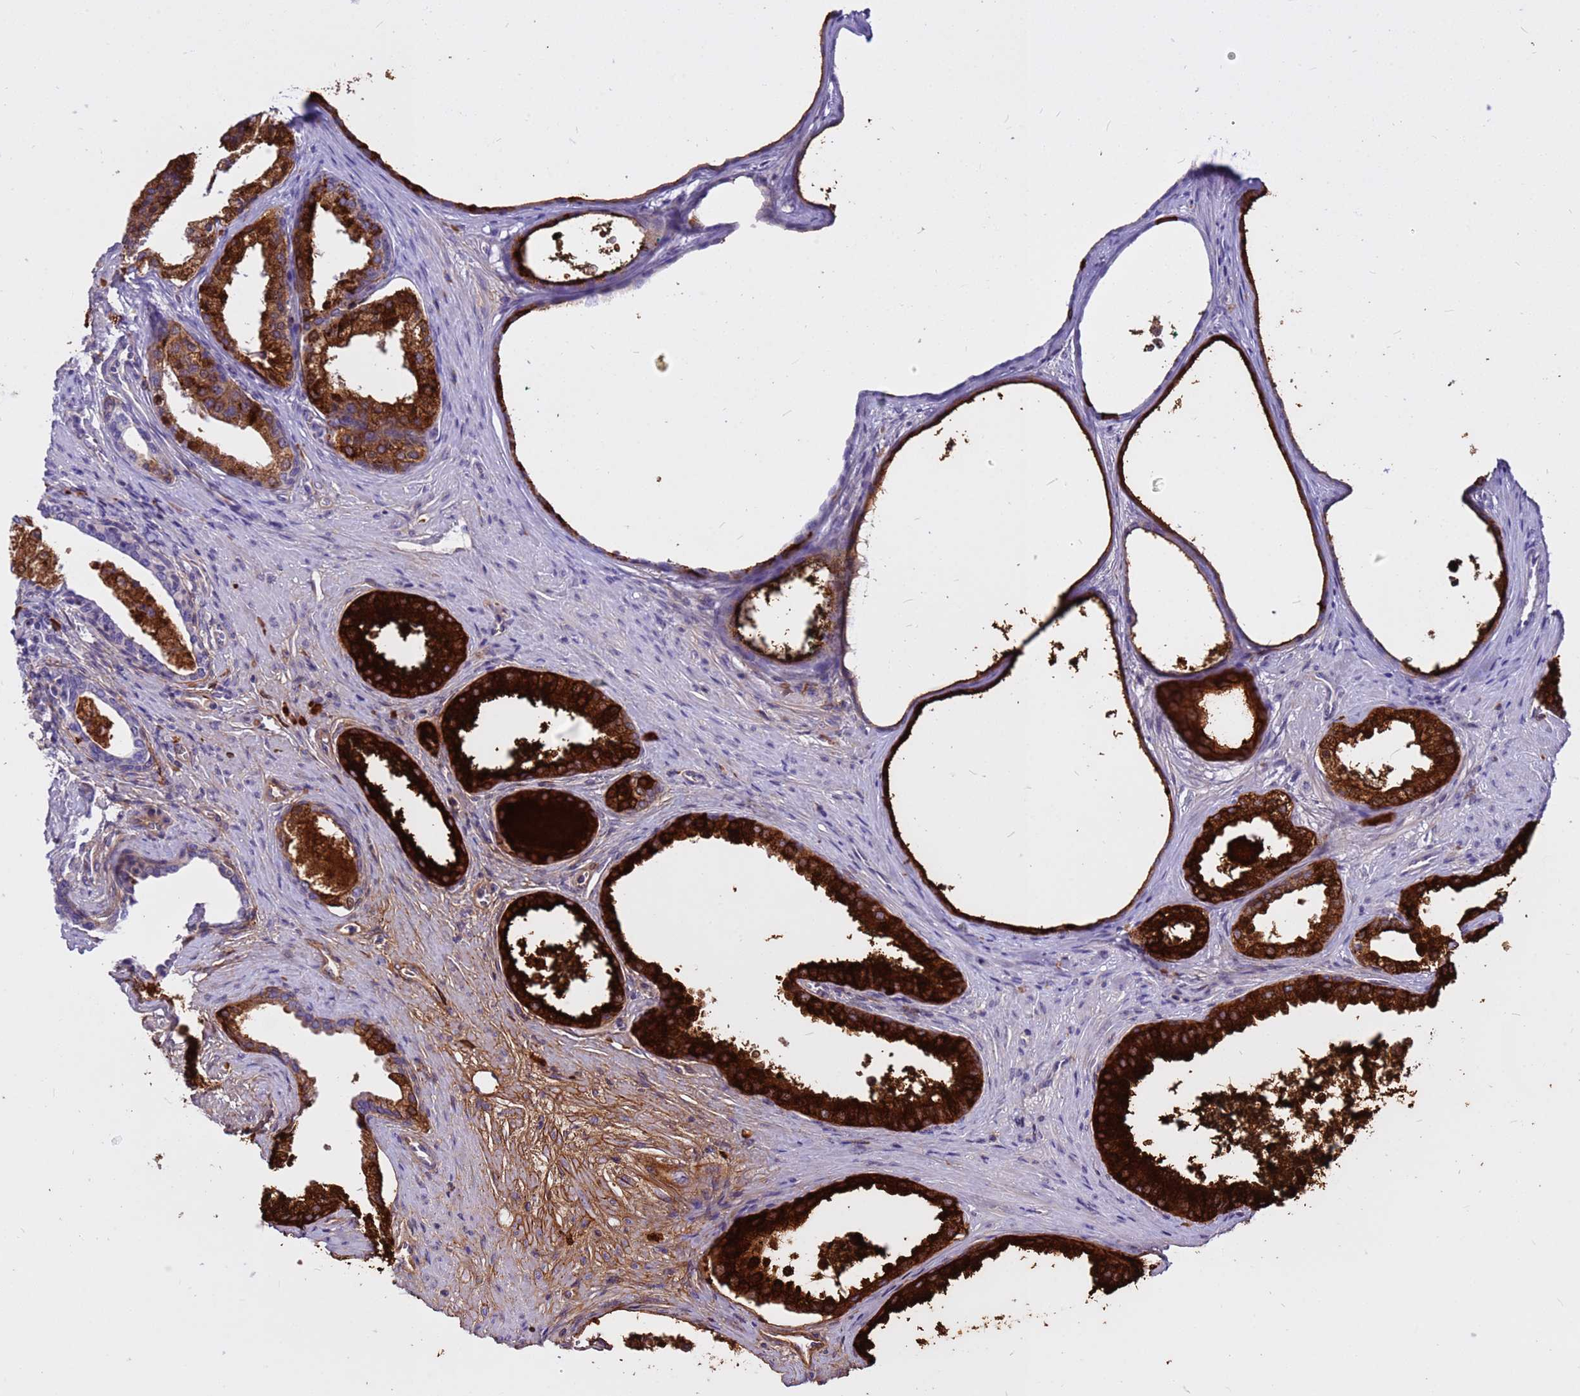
{"staining": {"intensity": "strong", "quantity": ">75%", "location": "cytoplasmic/membranous"}, "tissue": "prostate cancer", "cell_type": "Tumor cells", "image_type": "cancer", "snomed": [{"axis": "morphology", "description": "Adenocarcinoma, Low grade"}, {"axis": "topography", "description": "Prostate"}], "caption": "This photomicrograph reveals IHC staining of human prostate cancer, with high strong cytoplasmic/membranous expression in about >75% of tumor cells.", "gene": "DMRTC2", "patient": {"sex": "male", "age": 71}}